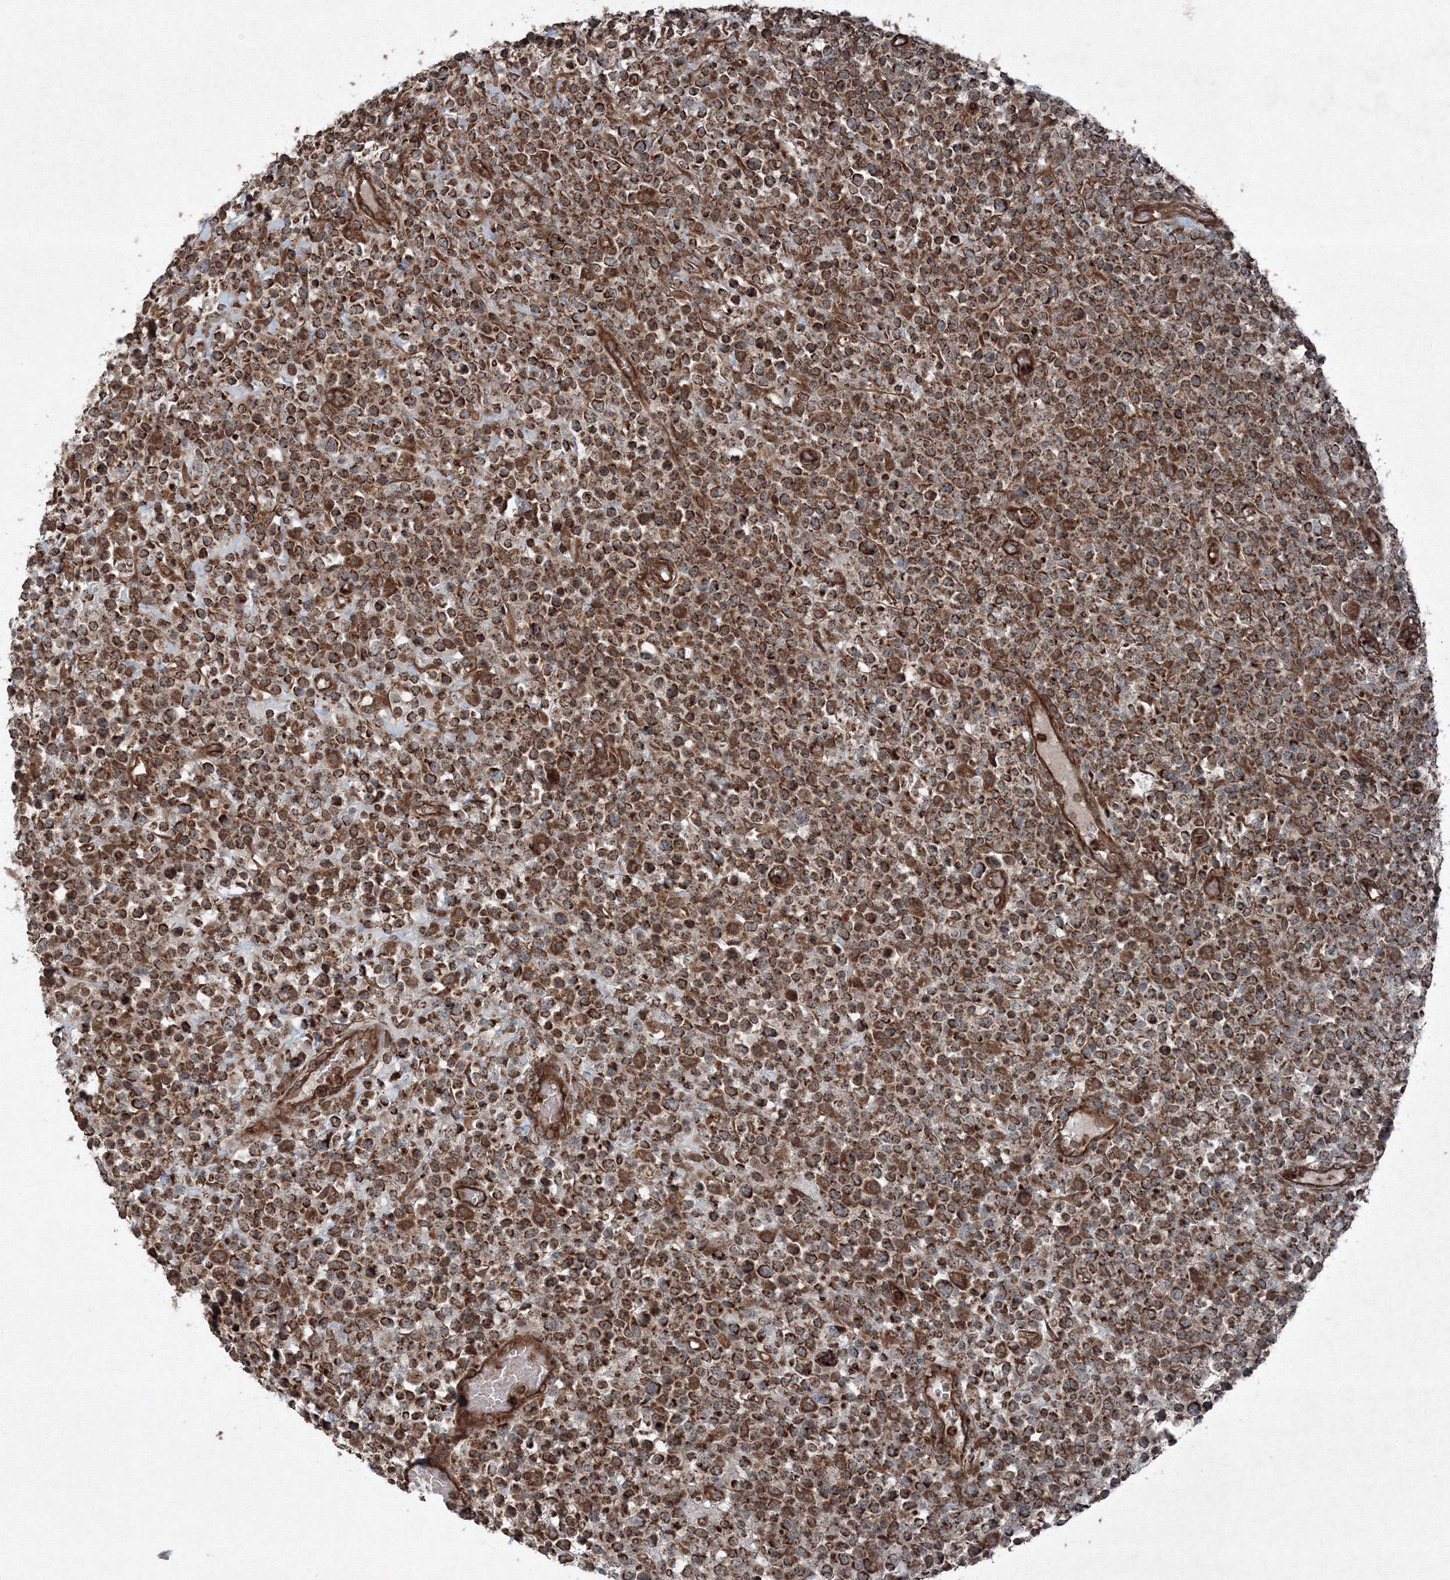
{"staining": {"intensity": "strong", "quantity": ">75%", "location": "cytoplasmic/membranous"}, "tissue": "lymphoma", "cell_type": "Tumor cells", "image_type": "cancer", "snomed": [{"axis": "morphology", "description": "Malignant lymphoma, non-Hodgkin's type, High grade"}, {"axis": "topography", "description": "Colon"}], "caption": "Strong cytoplasmic/membranous positivity is seen in approximately >75% of tumor cells in lymphoma.", "gene": "COPS7B", "patient": {"sex": "female", "age": 53}}